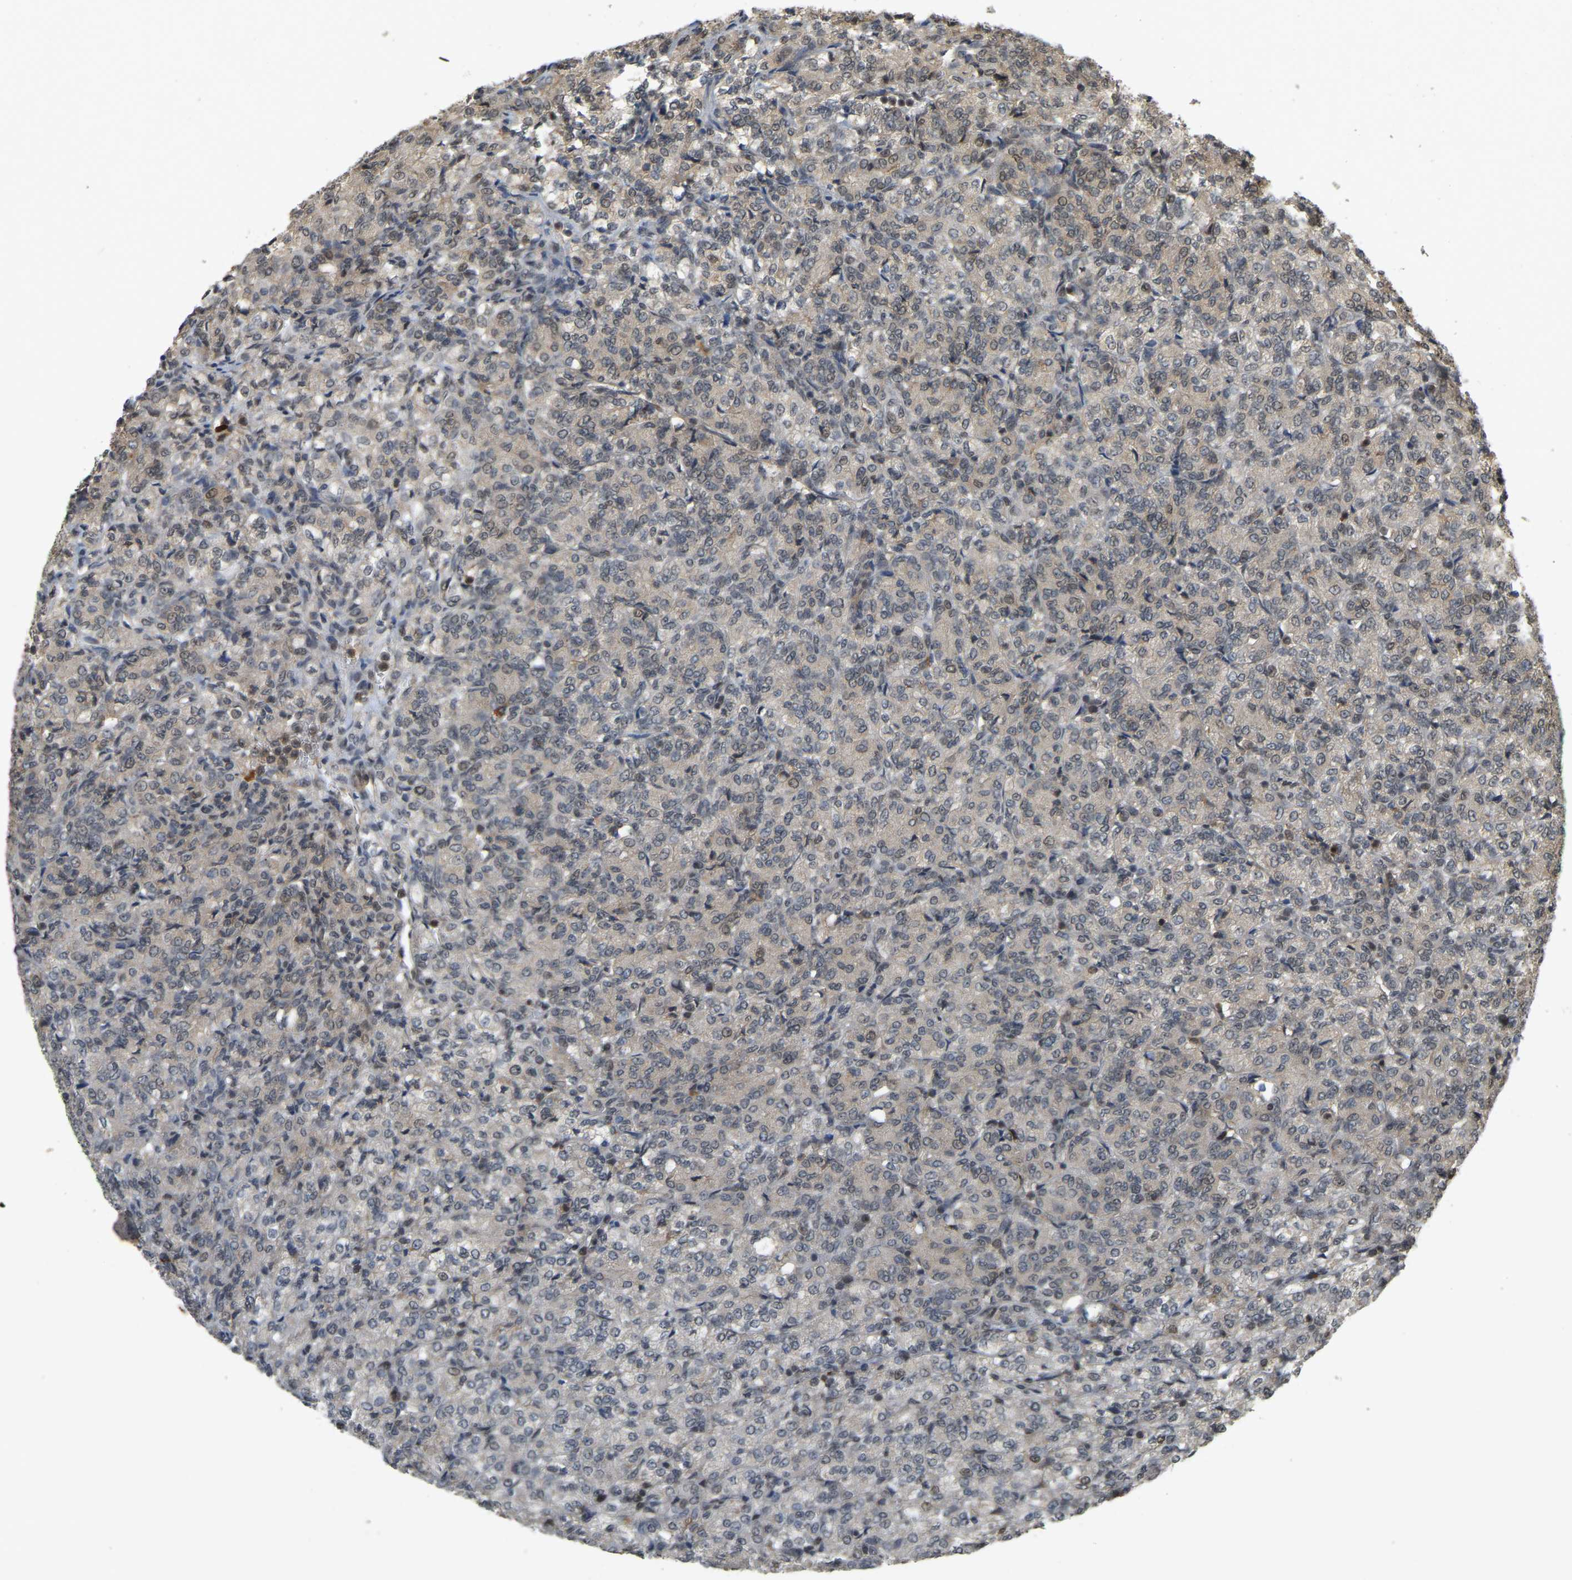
{"staining": {"intensity": "moderate", "quantity": "<25%", "location": "cytoplasmic/membranous,nuclear"}, "tissue": "renal cancer", "cell_type": "Tumor cells", "image_type": "cancer", "snomed": [{"axis": "morphology", "description": "Adenocarcinoma, NOS"}, {"axis": "topography", "description": "Kidney"}], "caption": "Brown immunohistochemical staining in renal cancer (adenocarcinoma) demonstrates moderate cytoplasmic/membranous and nuclear expression in about <25% of tumor cells.", "gene": "BRF2", "patient": {"sex": "male", "age": 77}}